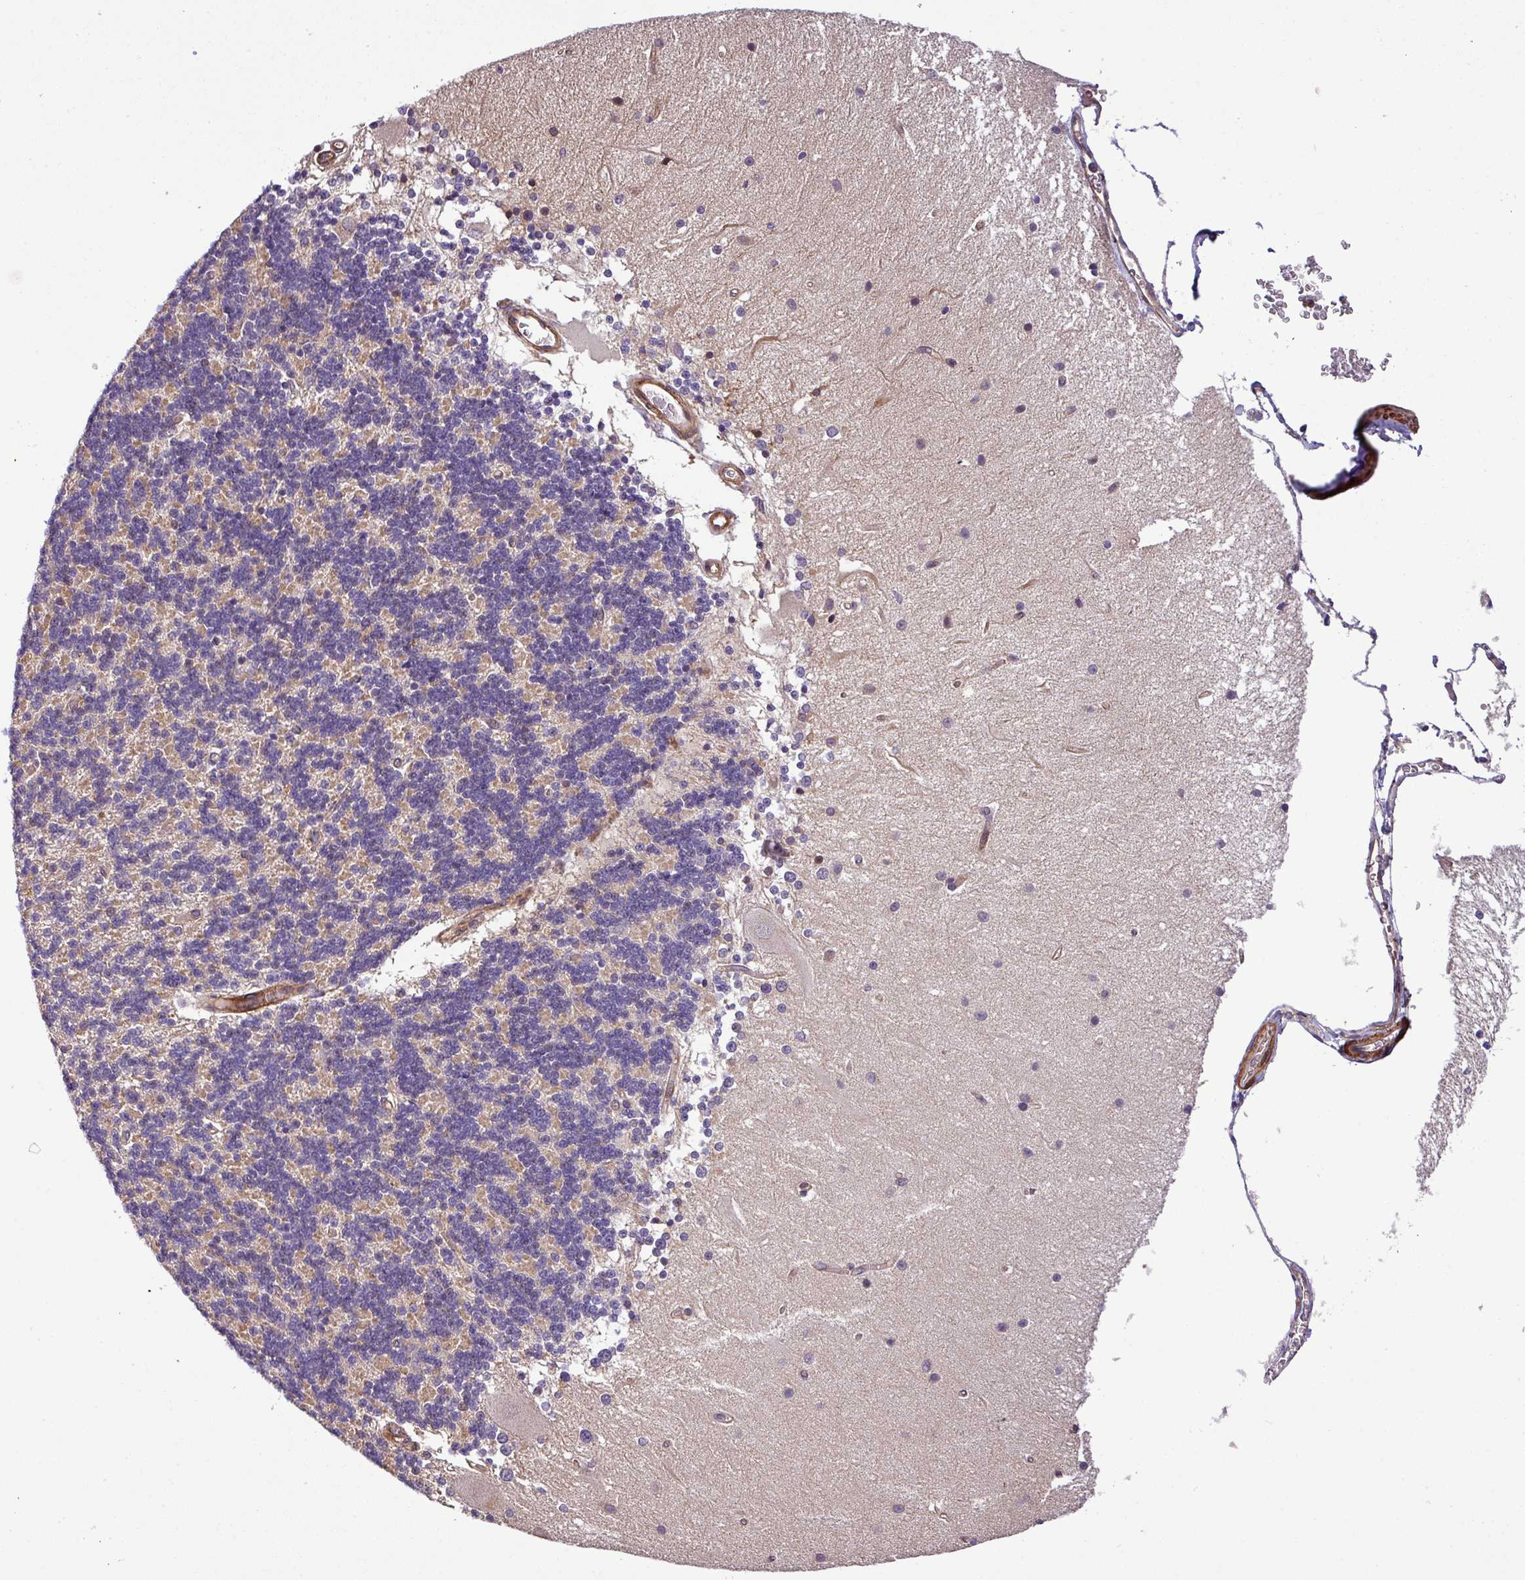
{"staining": {"intensity": "weak", "quantity": "<25%", "location": "cytoplasmic/membranous"}, "tissue": "cerebellum", "cell_type": "Cells in granular layer", "image_type": "normal", "snomed": [{"axis": "morphology", "description": "Normal tissue, NOS"}, {"axis": "topography", "description": "Cerebellum"}], "caption": "Protein analysis of normal cerebellum exhibits no significant expression in cells in granular layer.", "gene": "CASS4", "patient": {"sex": "female", "age": 54}}